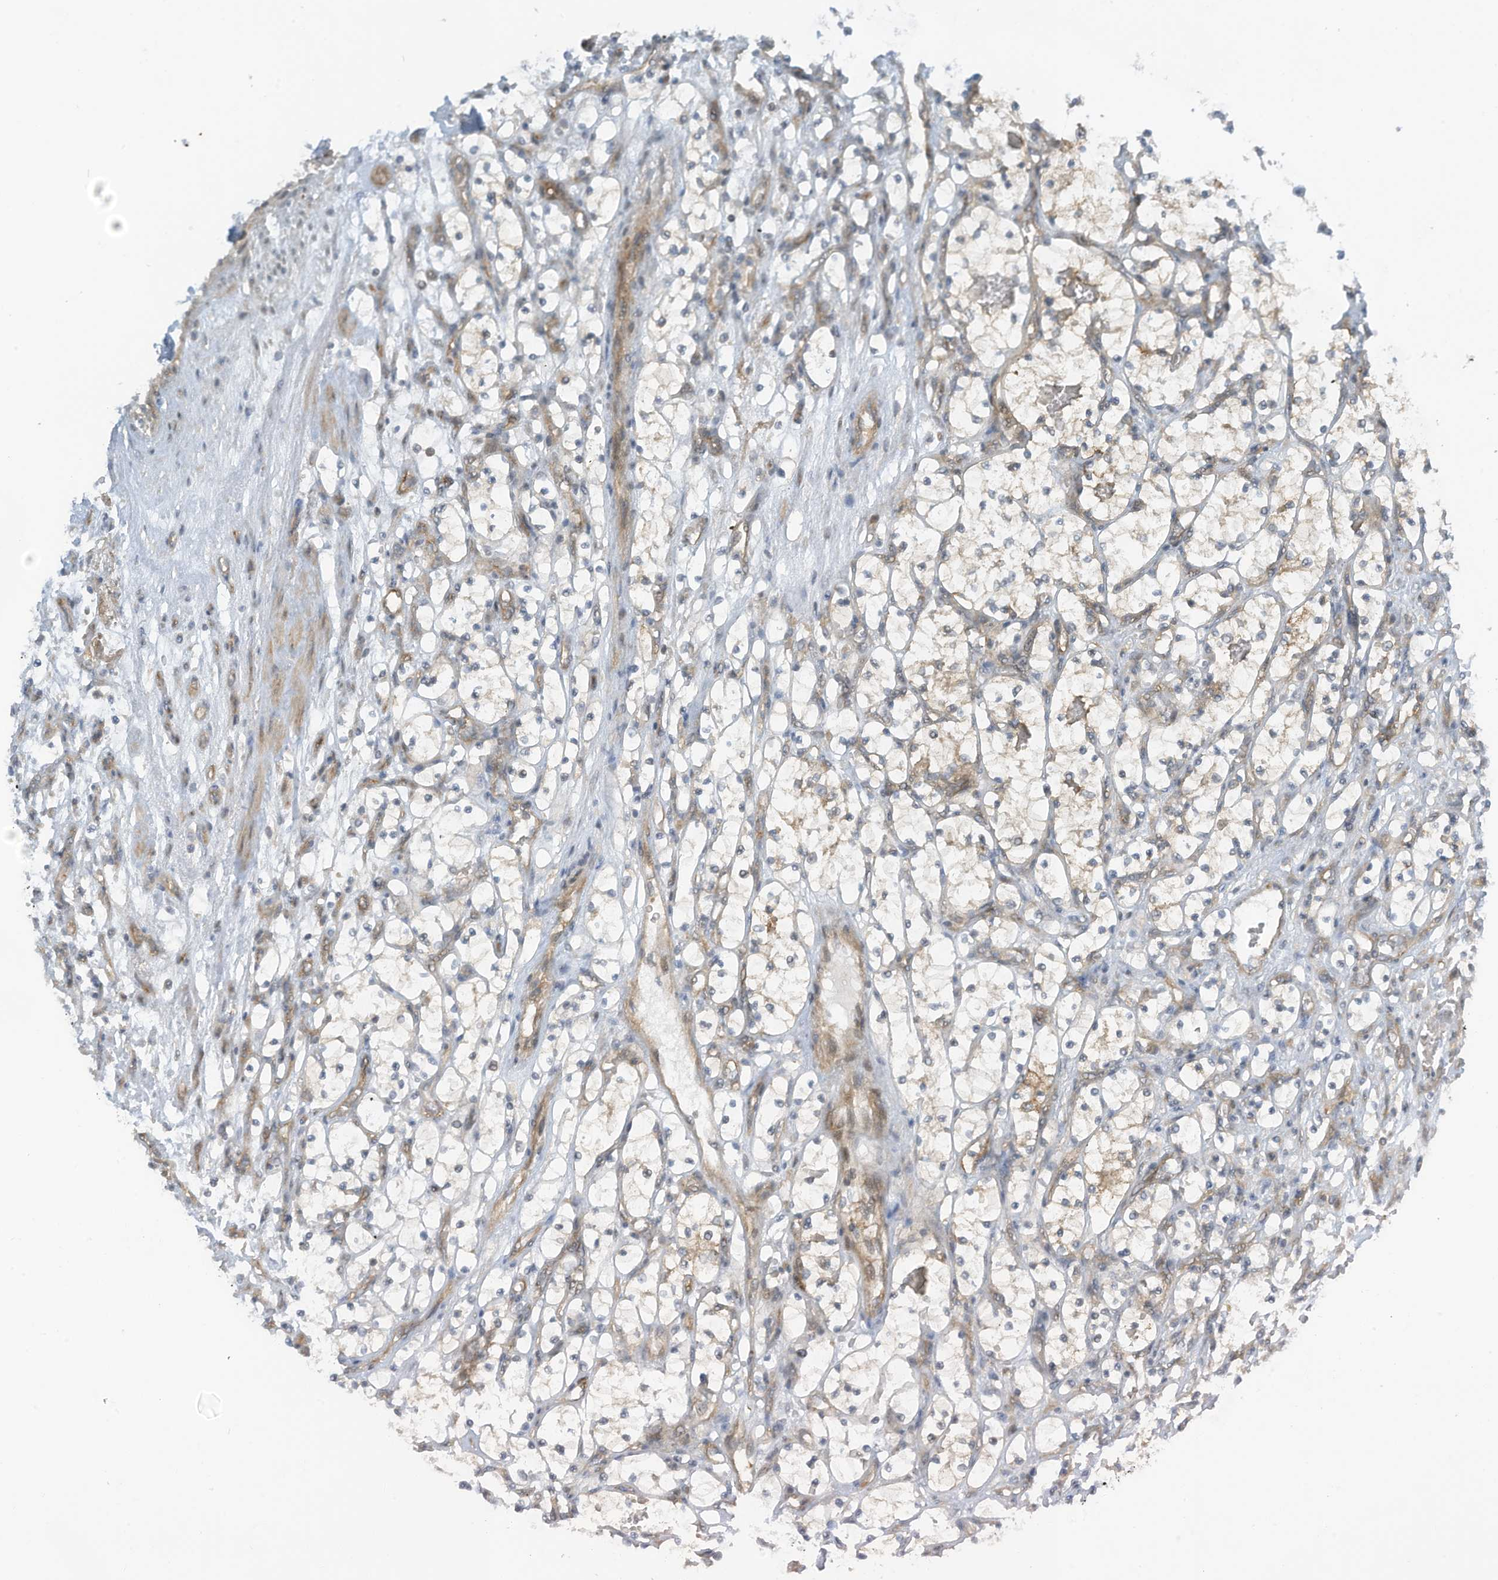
{"staining": {"intensity": "negative", "quantity": "none", "location": "none"}, "tissue": "renal cancer", "cell_type": "Tumor cells", "image_type": "cancer", "snomed": [{"axis": "morphology", "description": "Adenocarcinoma, NOS"}, {"axis": "topography", "description": "Kidney"}], "caption": "There is no significant staining in tumor cells of renal cancer (adenocarcinoma).", "gene": "FSD1L", "patient": {"sex": "female", "age": 69}}